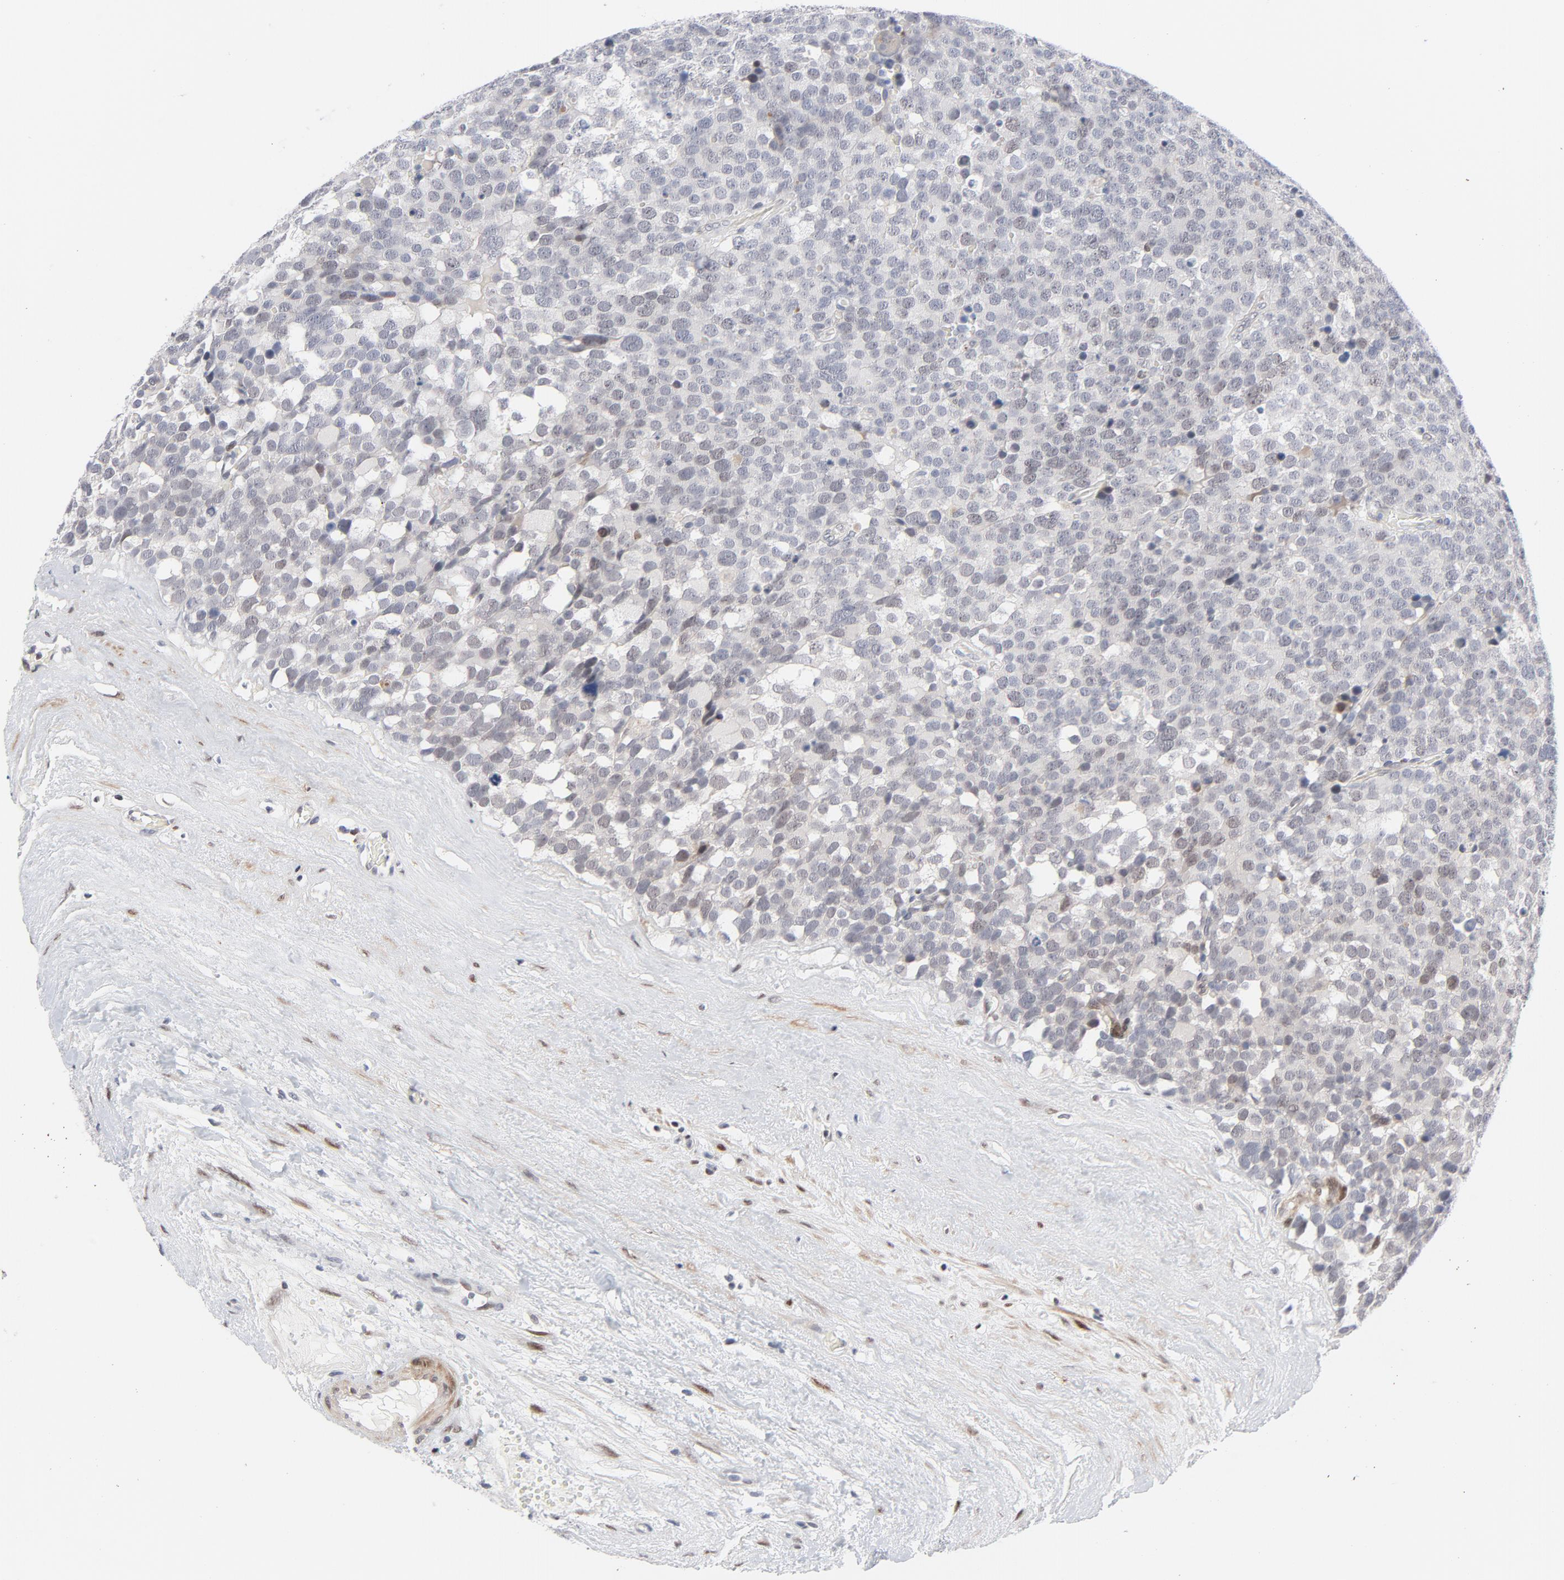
{"staining": {"intensity": "weak", "quantity": "<25%", "location": "nuclear"}, "tissue": "testis cancer", "cell_type": "Tumor cells", "image_type": "cancer", "snomed": [{"axis": "morphology", "description": "Seminoma, NOS"}, {"axis": "topography", "description": "Testis"}], "caption": "This is an immunohistochemistry (IHC) image of human testis cancer (seminoma). There is no positivity in tumor cells.", "gene": "NFIC", "patient": {"sex": "male", "age": 71}}